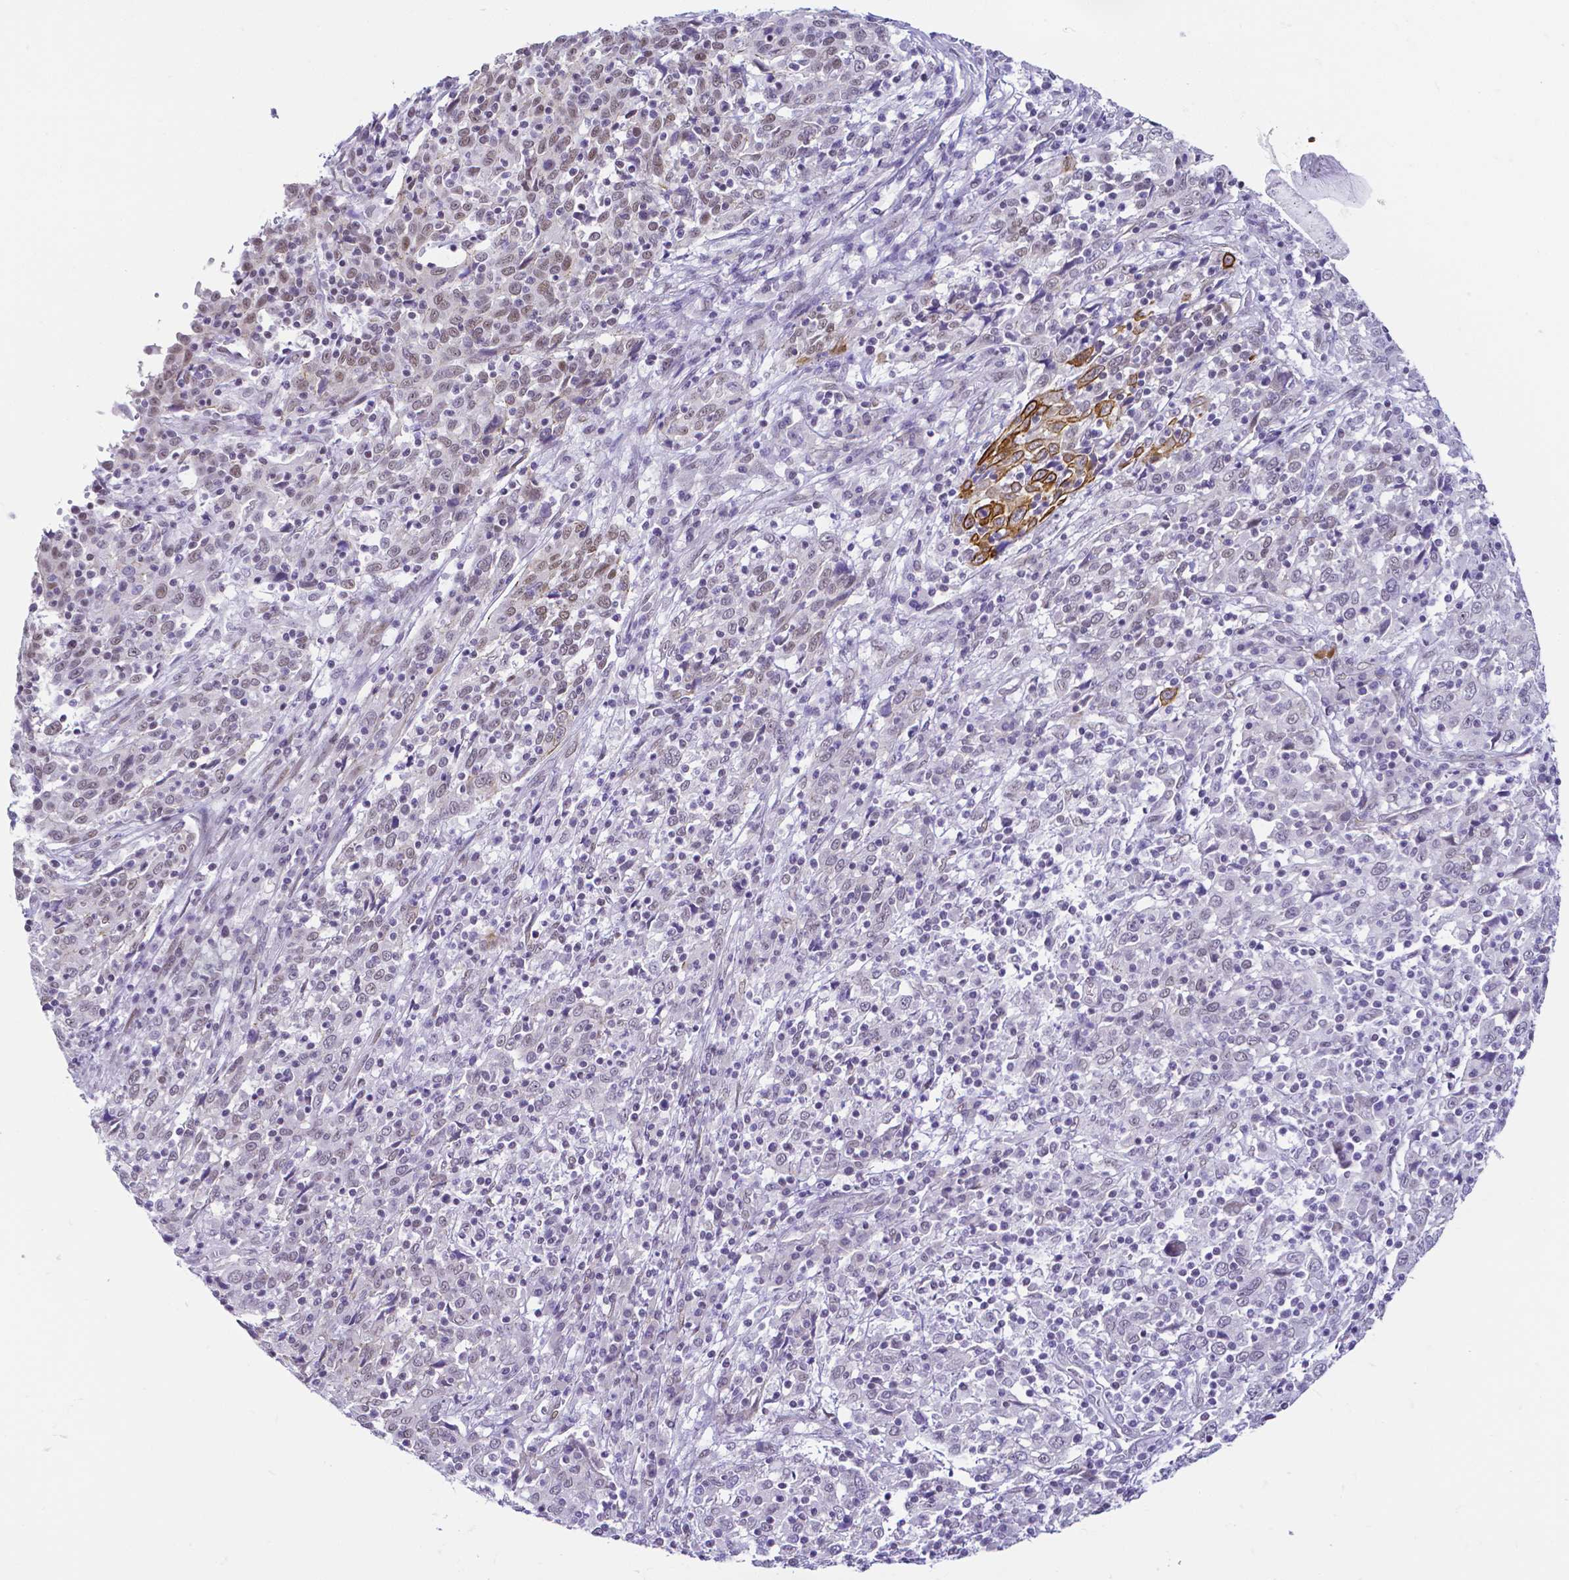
{"staining": {"intensity": "weak", "quantity": "<25%", "location": "nuclear"}, "tissue": "cervical cancer", "cell_type": "Tumor cells", "image_type": "cancer", "snomed": [{"axis": "morphology", "description": "Squamous cell carcinoma, NOS"}, {"axis": "topography", "description": "Cervix"}], "caption": "Tumor cells show no significant staining in cervical cancer (squamous cell carcinoma).", "gene": "FAM83G", "patient": {"sex": "female", "age": 46}}